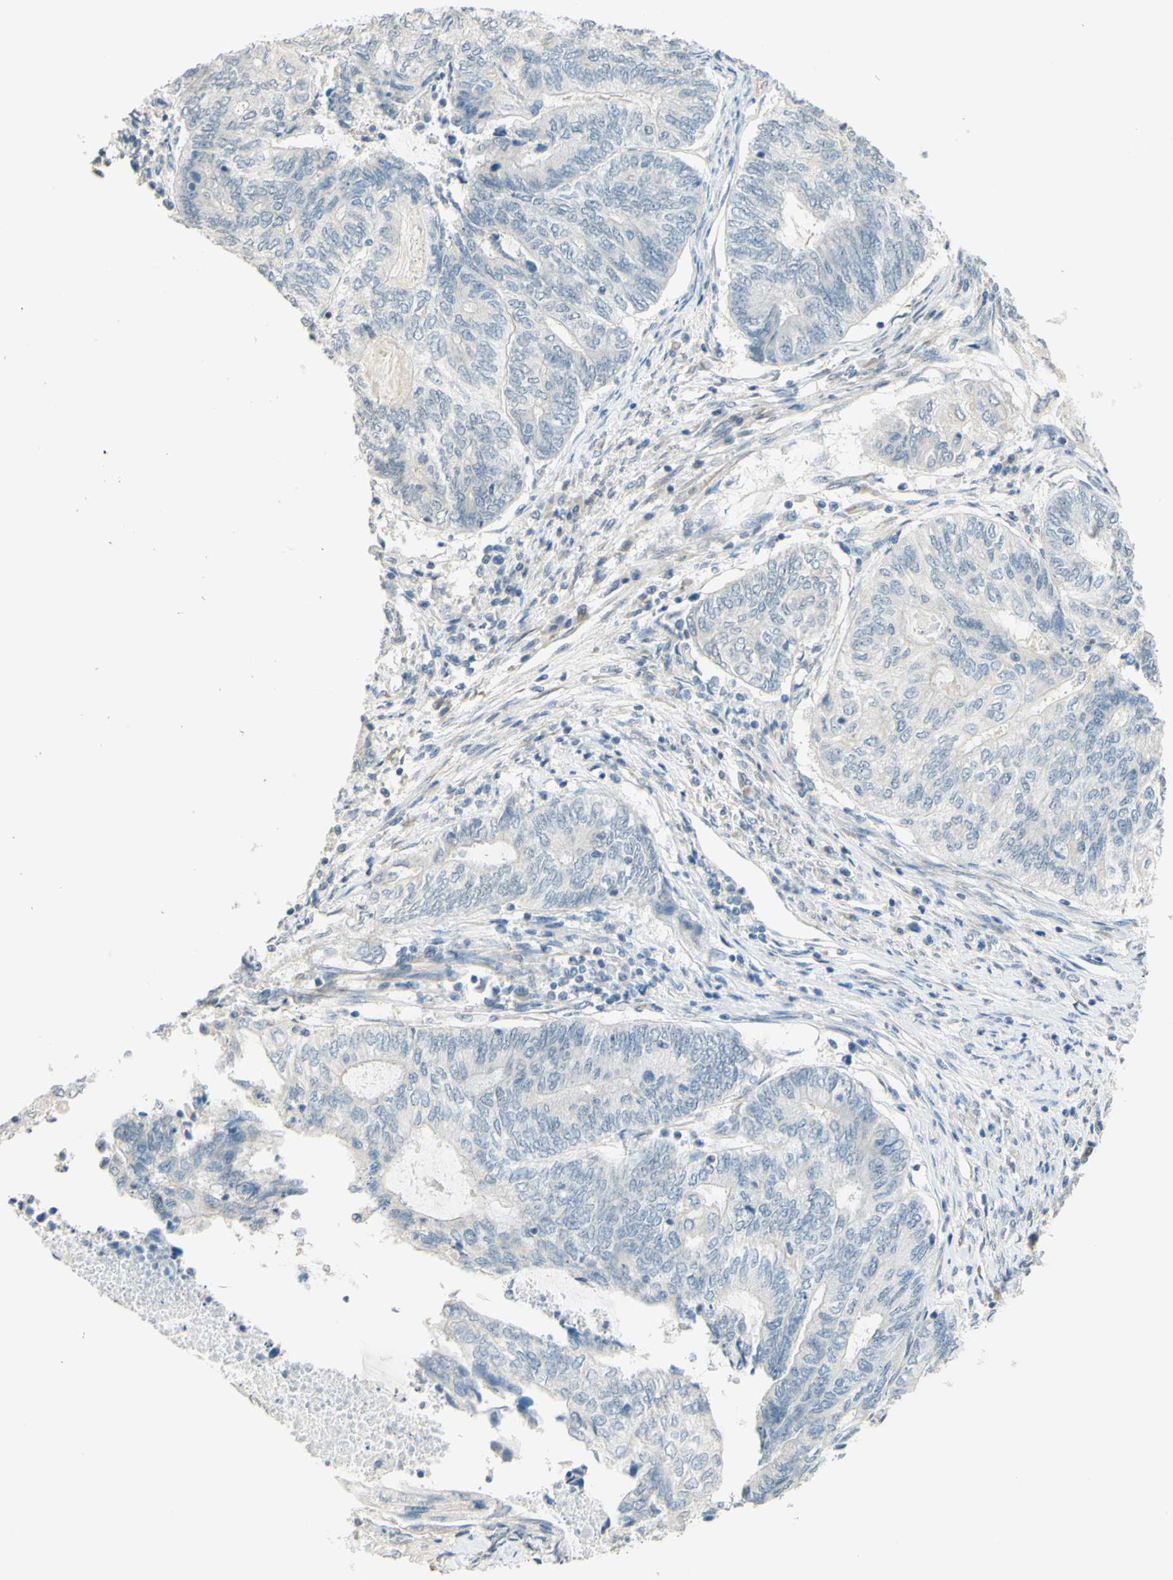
{"staining": {"intensity": "negative", "quantity": "none", "location": "none"}, "tissue": "endometrial cancer", "cell_type": "Tumor cells", "image_type": "cancer", "snomed": [{"axis": "morphology", "description": "Adenocarcinoma, NOS"}, {"axis": "topography", "description": "Uterus"}, {"axis": "topography", "description": "Endometrium"}], "caption": "Human adenocarcinoma (endometrial) stained for a protein using IHC shows no expression in tumor cells.", "gene": "MAG", "patient": {"sex": "female", "age": 70}}